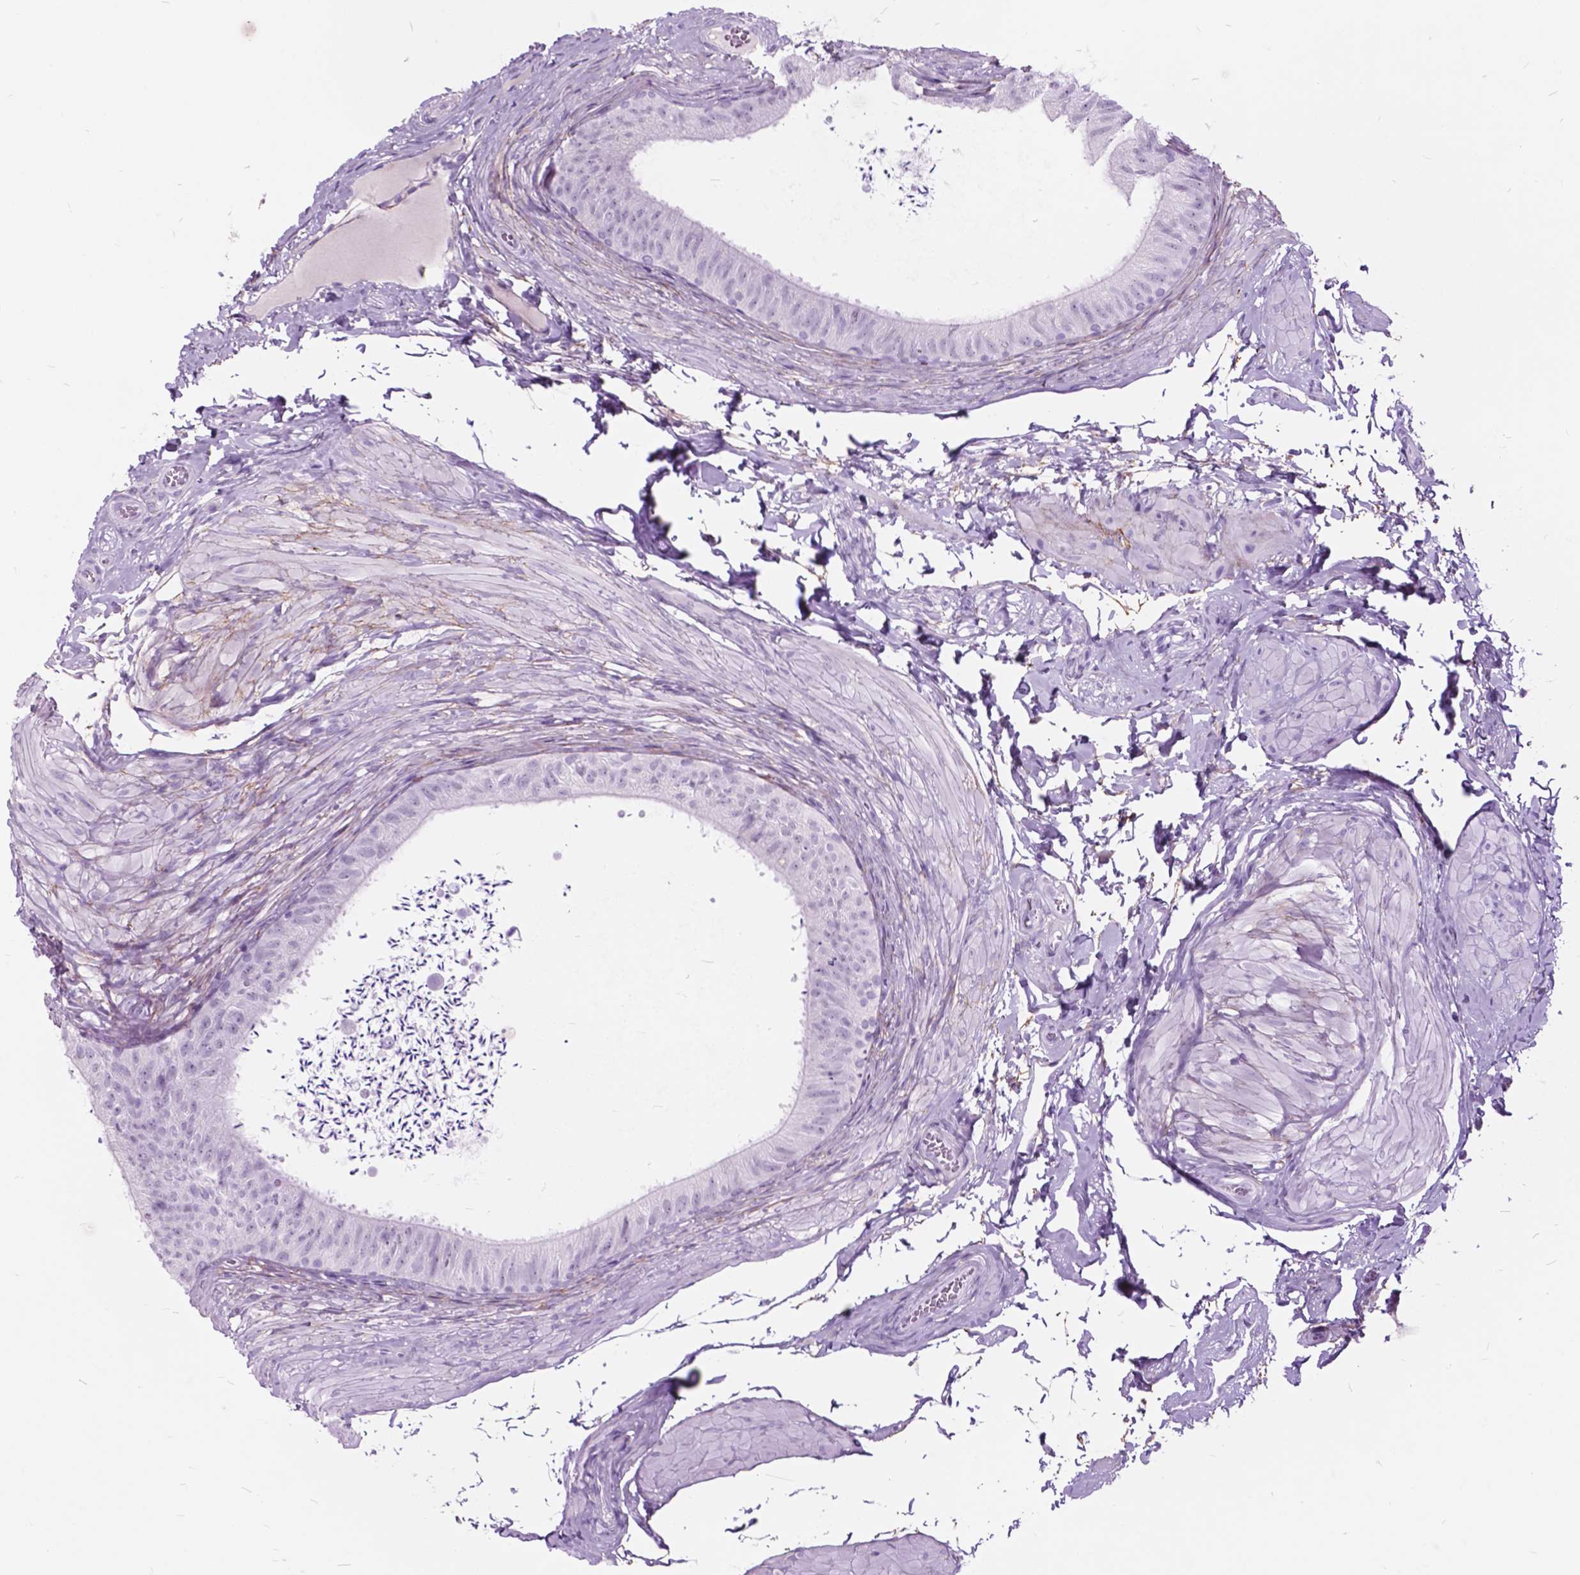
{"staining": {"intensity": "negative", "quantity": "none", "location": "none"}, "tissue": "epididymis", "cell_type": "Glandular cells", "image_type": "normal", "snomed": [{"axis": "morphology", "description": "Normal tissue, NOS"}, {"axis": "topography", "description": "Epididymis, spermatic cord, NOS"}, {"axis": "topography", "description": "Epididymis"}, {"axis": "topography", "description": "Peripheral nerve tissue"}], "caption": "Normal epididymis was stained to show a protein in brown. There is no significant expression in glandular cells. (Brightfield microscopy of DAB immunohistochemistry (IHC) at high magnification).", "gene": "GDF9", "patient": {"sex": "male", "age": 29}}